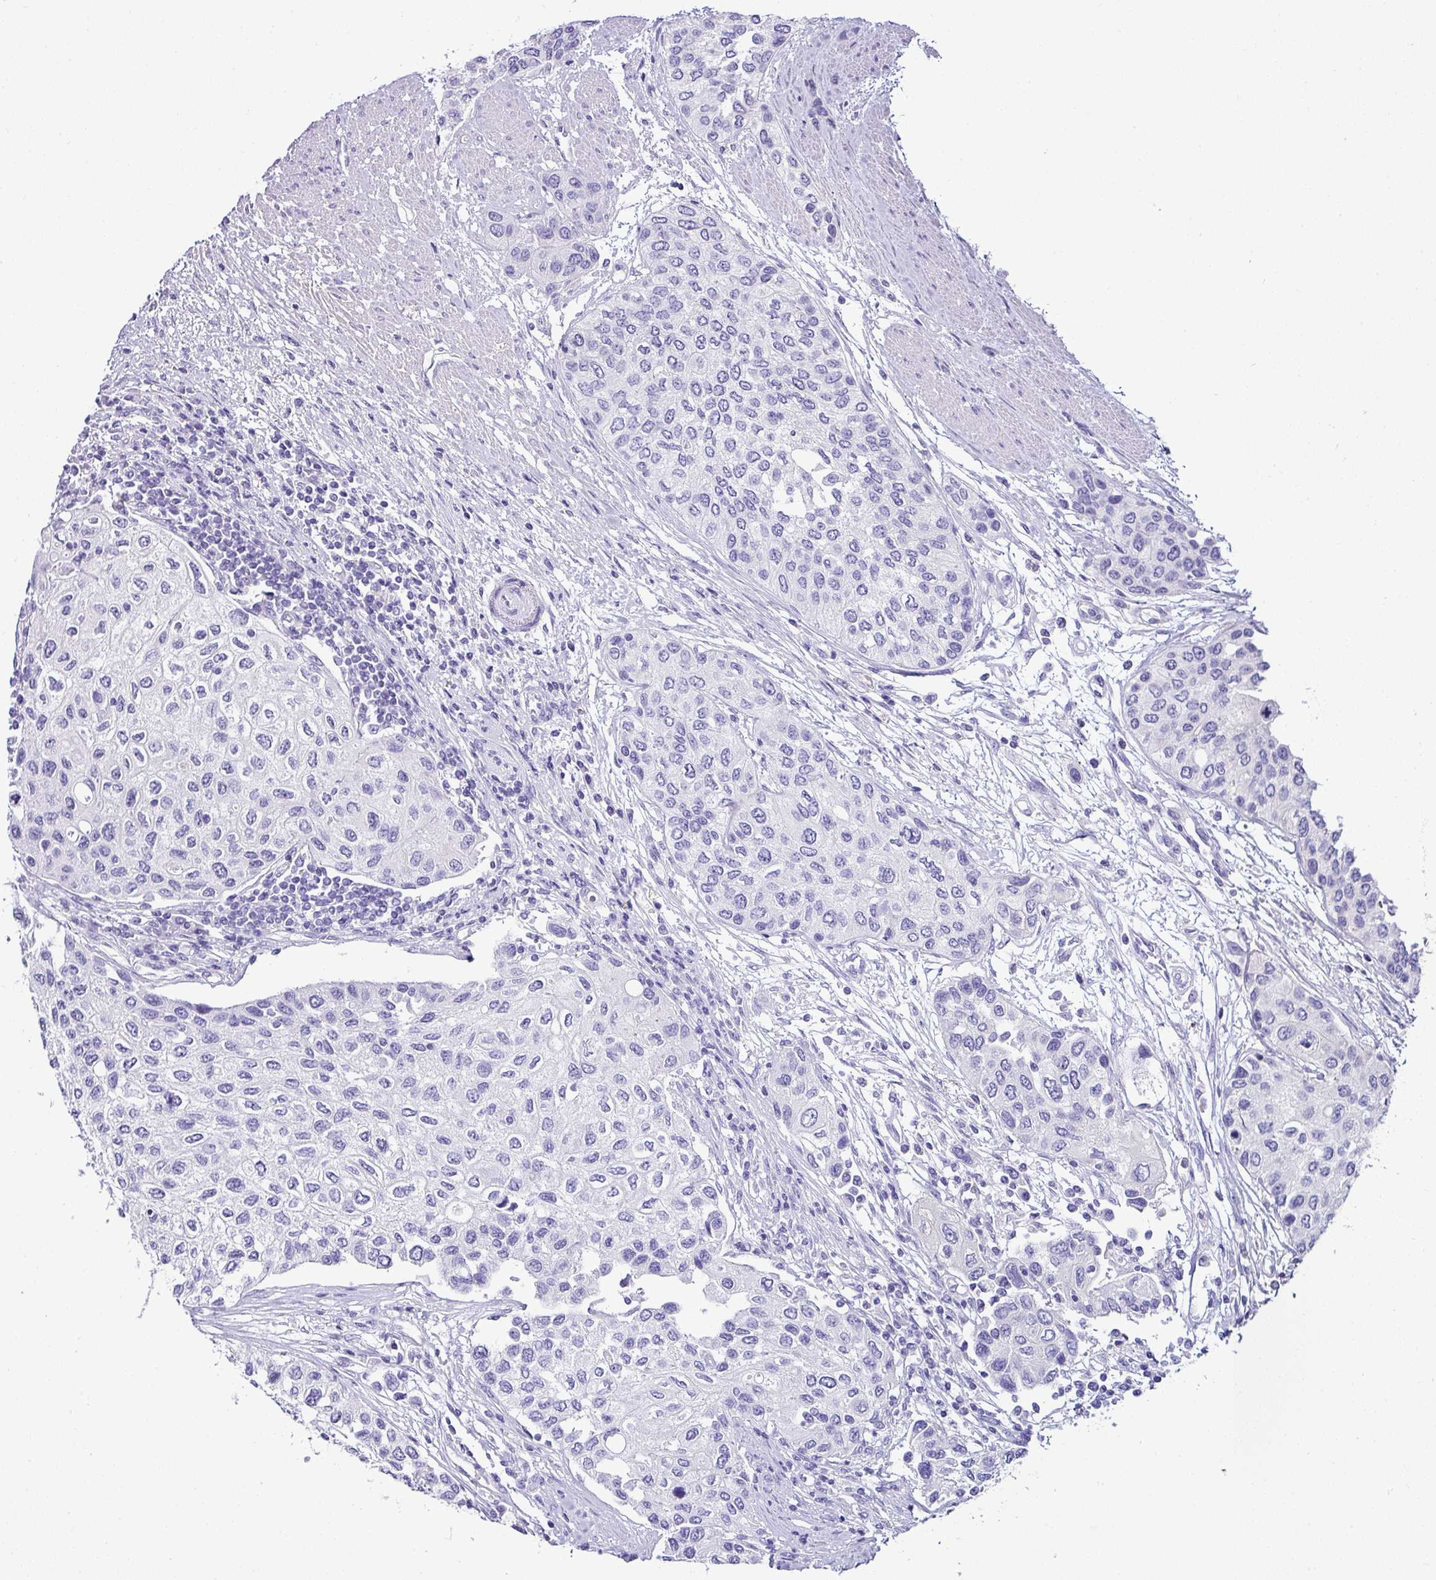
{"staining": {"intensity": "negative", "quantity": "none", "location": "none"}, "tissue": "urothelial cancer", "cell_type": "Tumor cells", "image_type": "cancer", "snomed": [{"axis": "morphology", "description": "Normal tissue, NOS"}, {"axis": "morphology", "description": "Urothelial carcinoma, High grade"}, {"axis": "topography", "description": "Vascular tissue"}, {"axis": "topography", "description": "Urinary bladder"}], "caption": "Protein analysis of high-grade urothelial carcinoma reveals no significant positivity in tumor cells.", "gene": "NAPSA", "patient": {"sex": "female", "age": 56}}